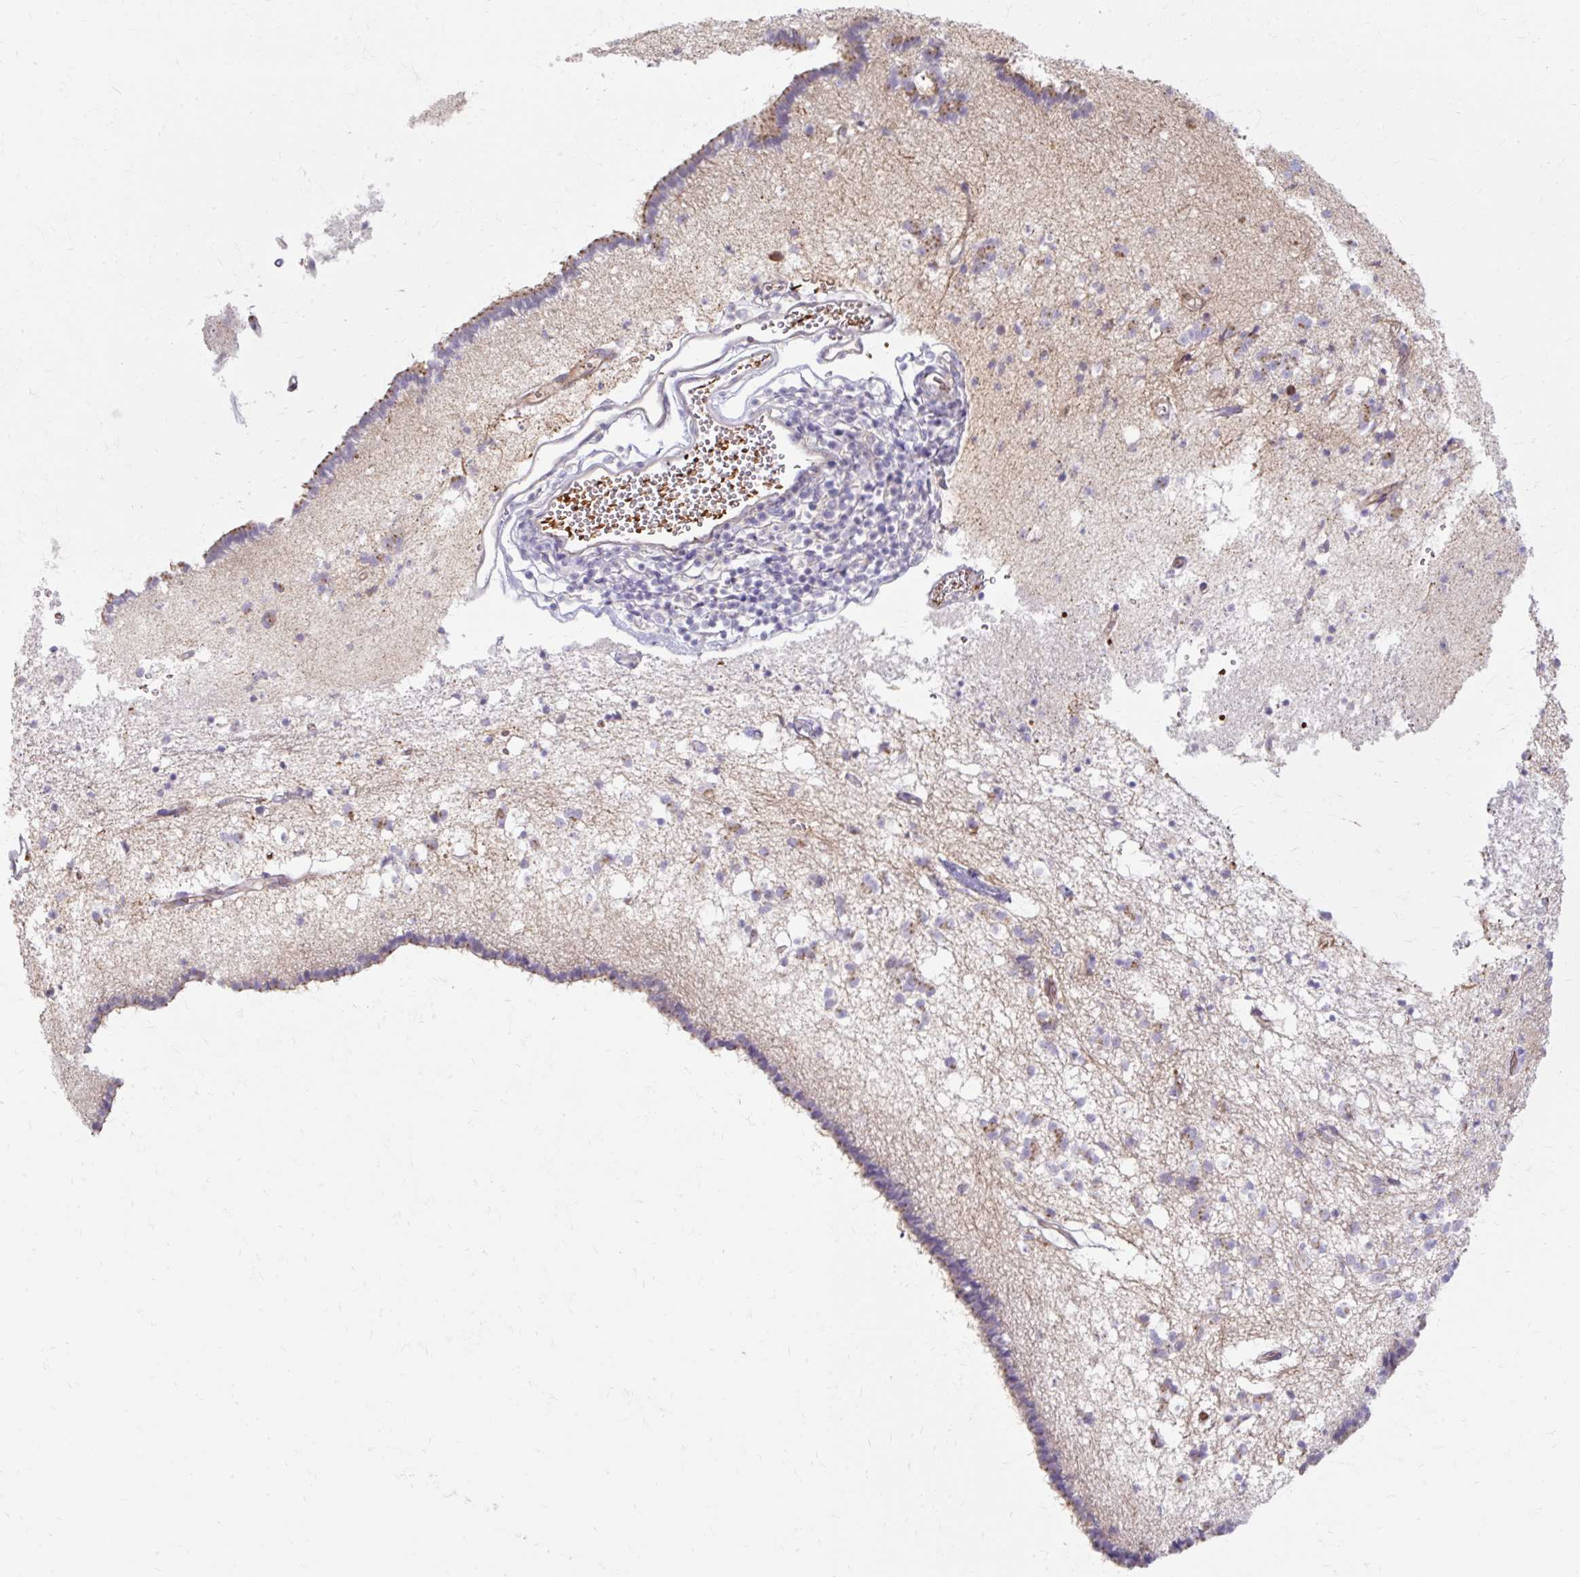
{"staining": {"intensity": "moderate", "quantity": "<25%", "location": "cytoplasmic/membranous"}, "tissue": "caudate", "cell_type": "Glial cells", "image_type": "normal", "snomed": [{"axis": "morphology", "description": "Normal tissue, NOS"}, {"axis": "topography", "description": "Lateral ventricle wall"}], "caption": "Caudate stained for a protein (brown) exhibits moderate cytoplasmic/membranous positive staining in about <25% of glial cells.", "gene": "USHBP1", "patient": {"sex": "male", "age": 58}}